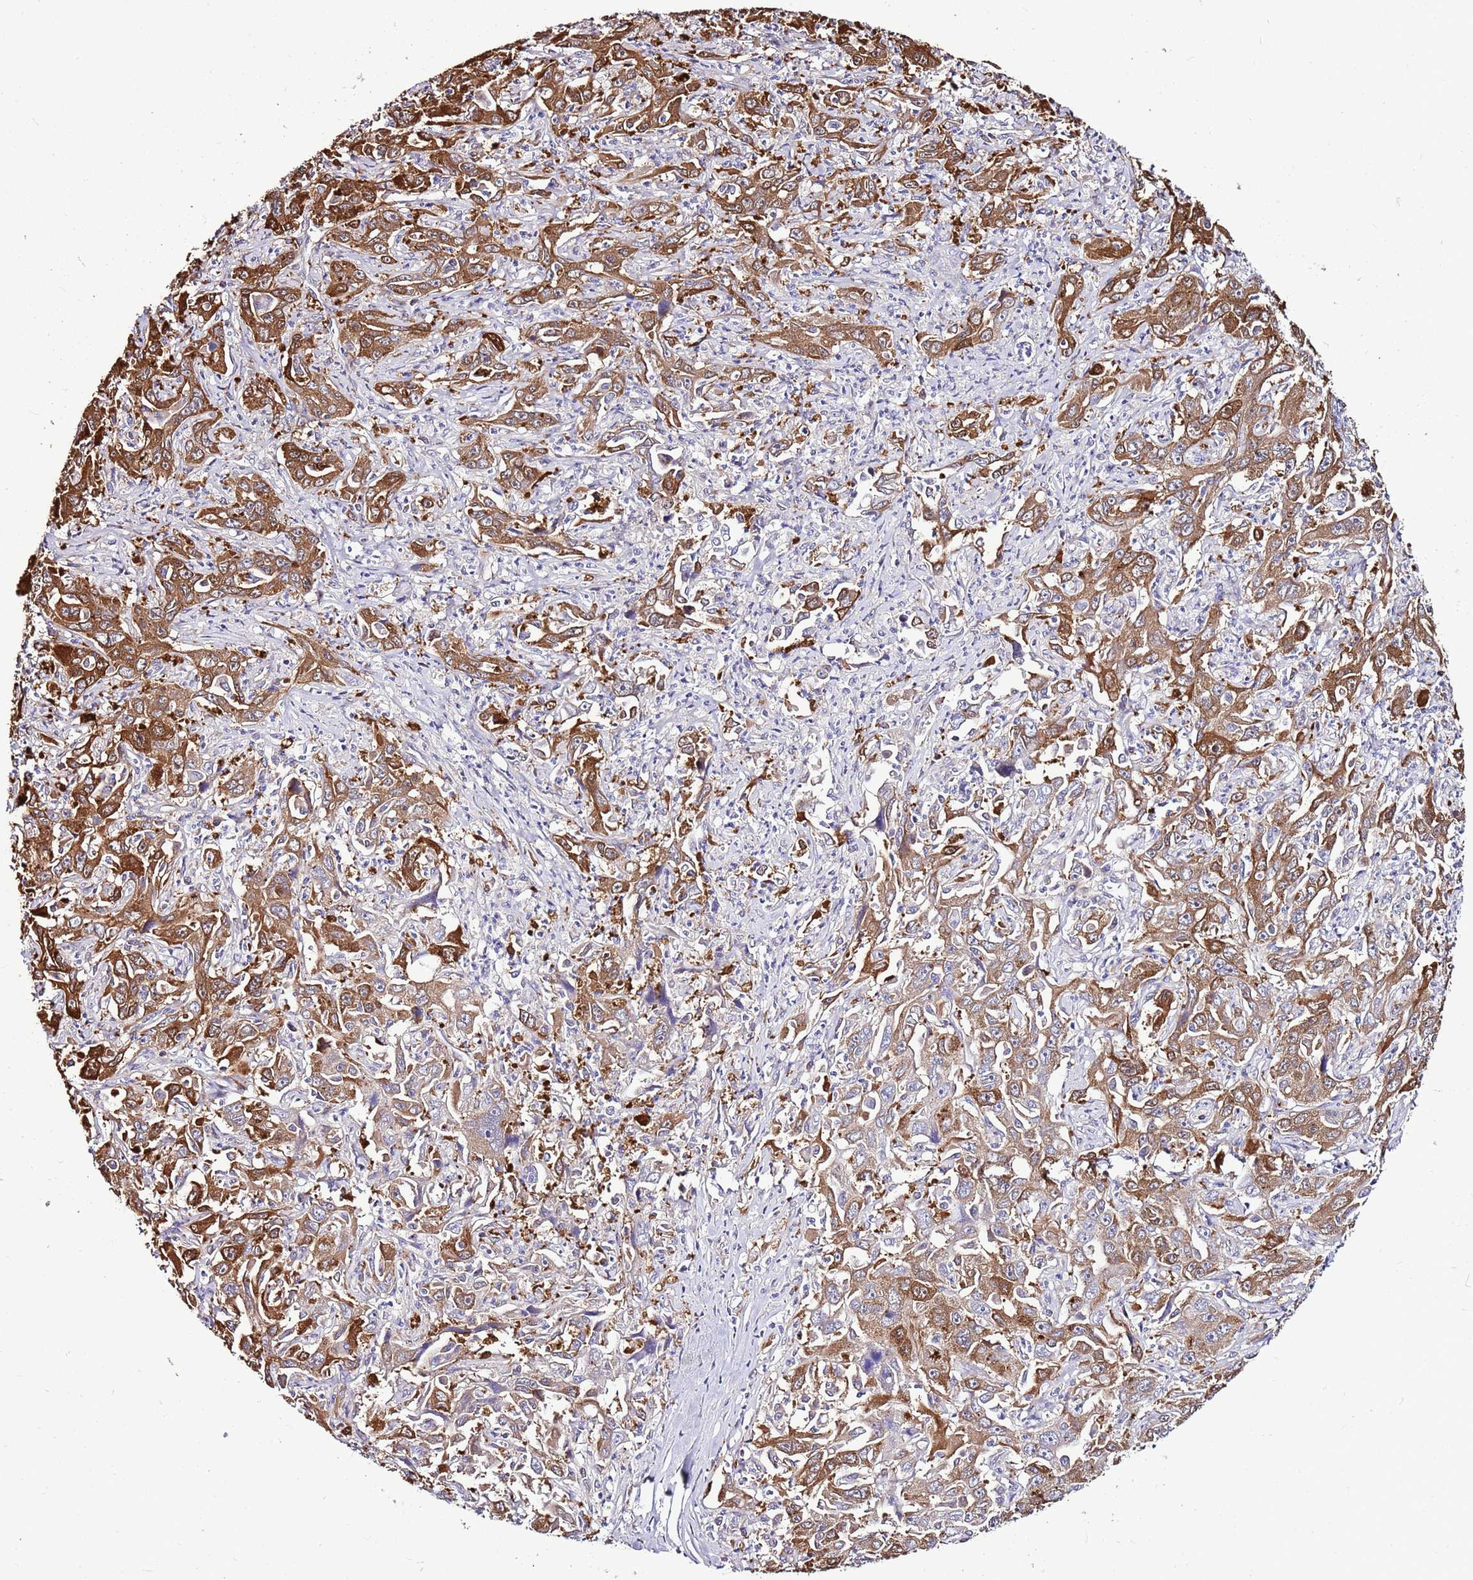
{"staining": {"intensity": "strong", "quantity": ">75%", "location": "cytoplasmic/membranous"}, "tissue": "liver cancer", "cell_type": "Tumor cells", "image_type": "cancer", "snomed": [{"axis": "morphology", "description": "Carcinoma, Hepatocellular, NOS"}, {"axis": "topography", "description": "Liver"}], "caption": "Protein expression analysis of human liver cancer reveals strong cytoplasmic/membranous expression in approximately >75% of tumor cells.", "gene": "ATXN2L", "patient": {"sex": "male", "age": 63}}